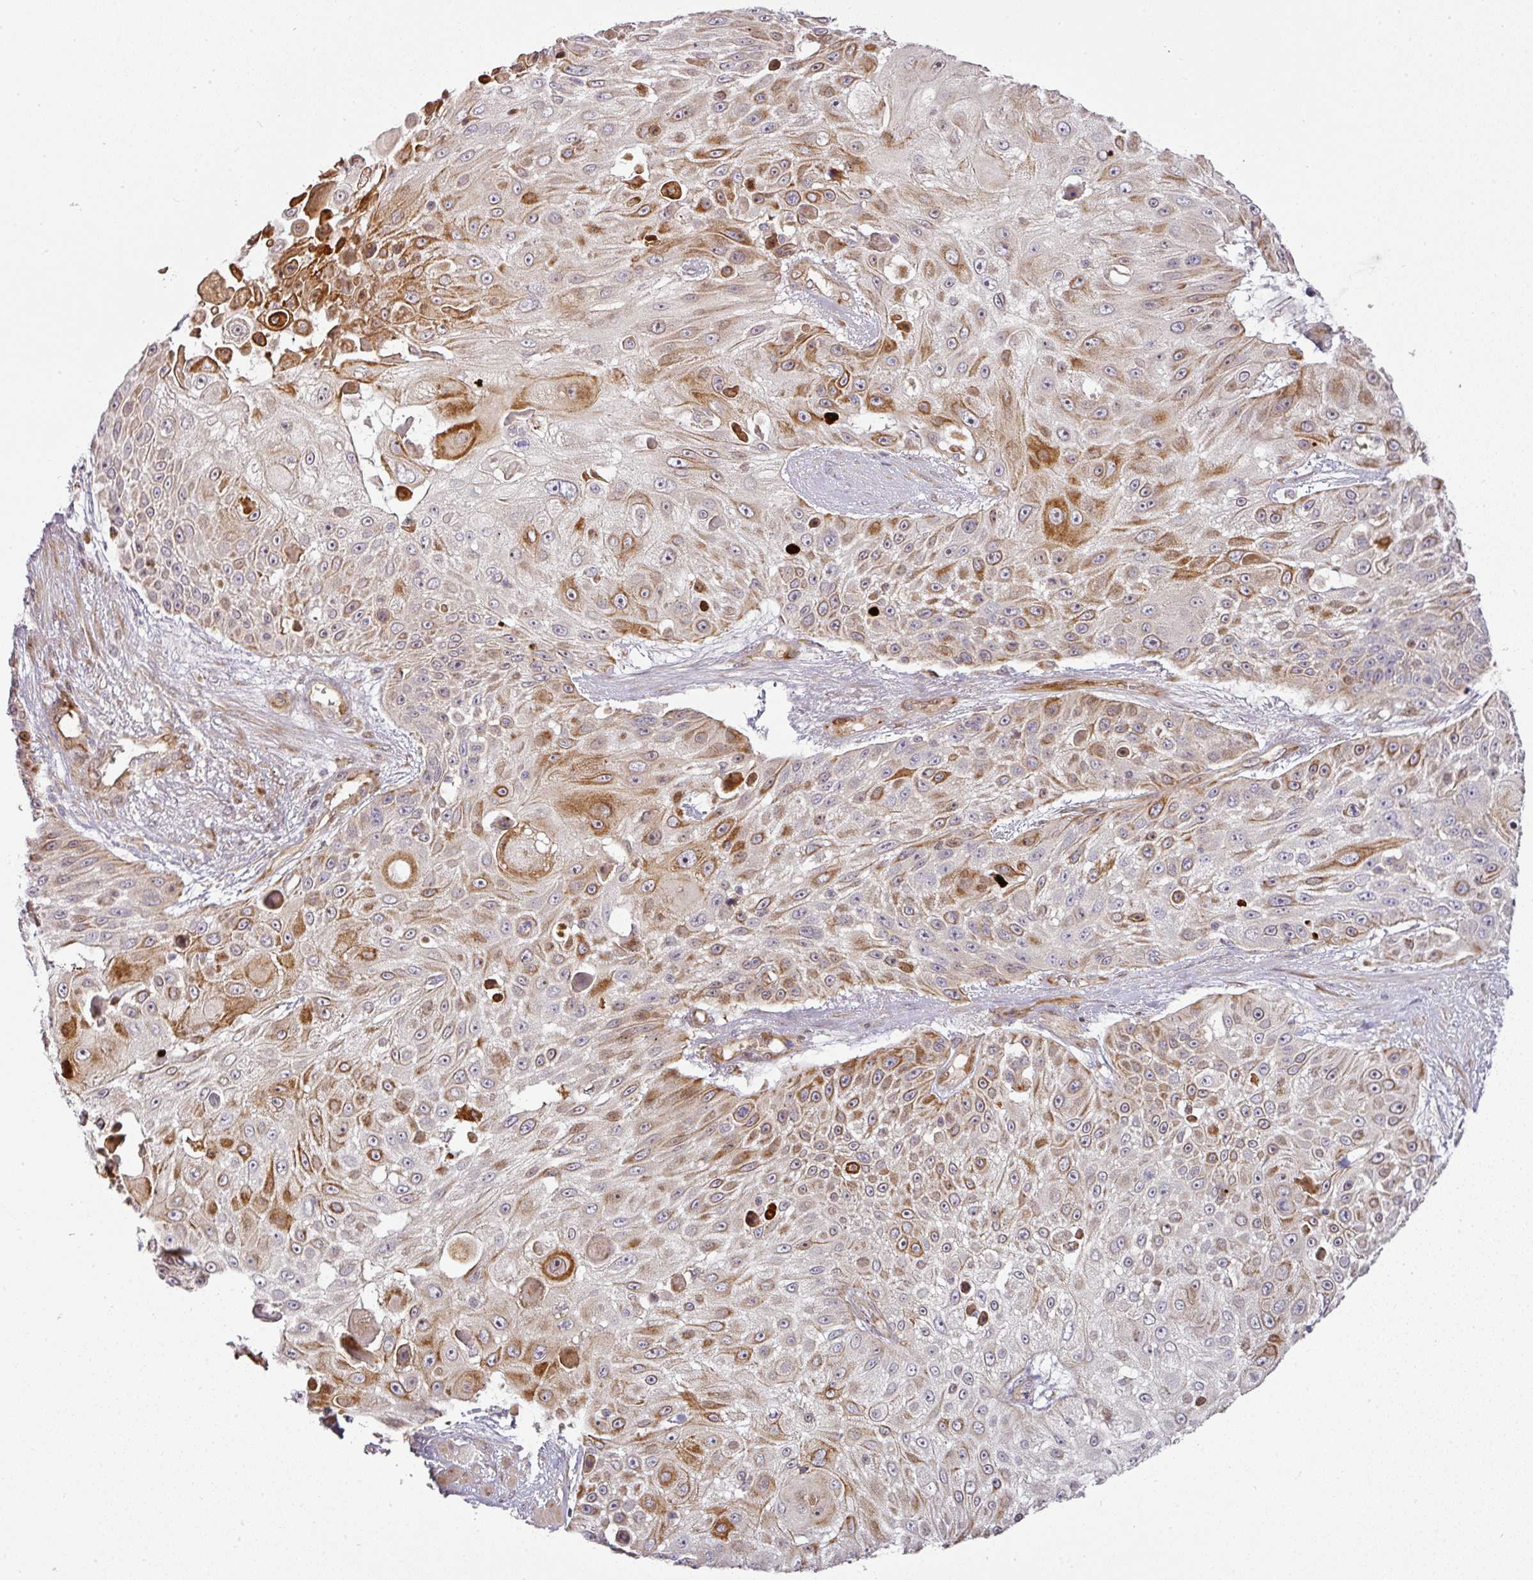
{"staining": {"intensity": "moderate", "quantity": "25%-75%", "location": "cytoplasmic/membranous"}, "tissue": "skin cancer", "cell_type": "Tumor cells", "image_type": "cancer", "snomed": [{"axis": "morphology", "description": "Squamous cell carcinoma, NOS"}, {"axis": "topography", "description": "Skin"}], "caption": "Immunohistochemistry of human skin cancer displays medium levels of moderate cytoplasmic/membranous expression in about 25%-75% of tumor cells.", "gene": "ATP6V1F", "patient": {"sex": "female", "age": 86}}